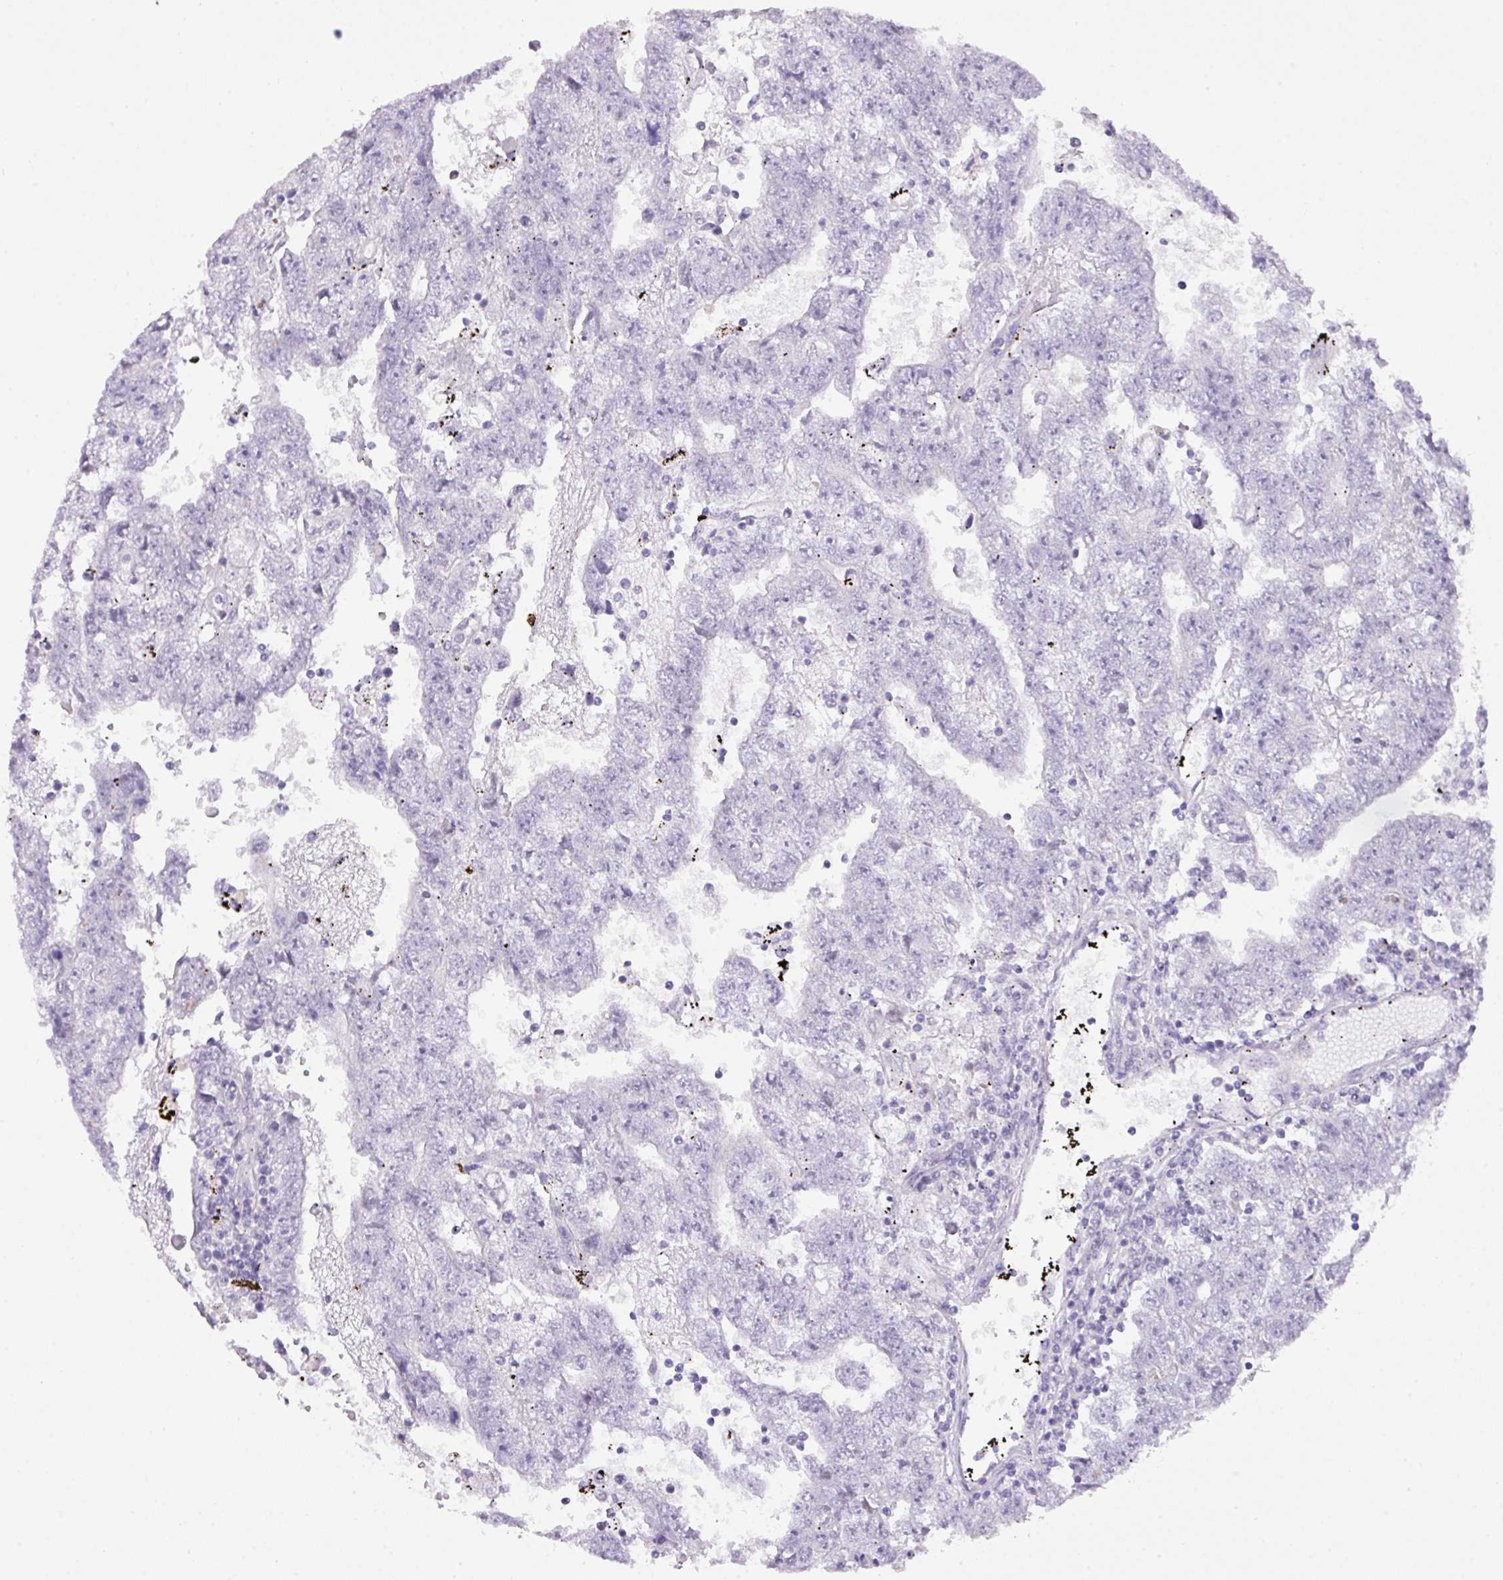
{"staining": {"intensity": "negative", "quantity": "none", "location": "none"}, "tissue": "testis cancer", "cell_type": "Tumor cells", "image_type": "cancer", "snomed": [{"axis": "morphology", "description": "Carcinoma, Embryonal, NOS"}, {"axis": "topography", "description": "Testis"}], "caption": "Immunohistochemical staining of human embryonal carcinoma (testis) demonstrates no significant staining in tumor cells. Brightfield microscopy of immunohistochemistry (IHC) stained with DAB (brown) and hematoxylin (blue), captured at high magnification.", "gene": "ANKRD13B", "patient": {"sex": "male", "age": 25}}